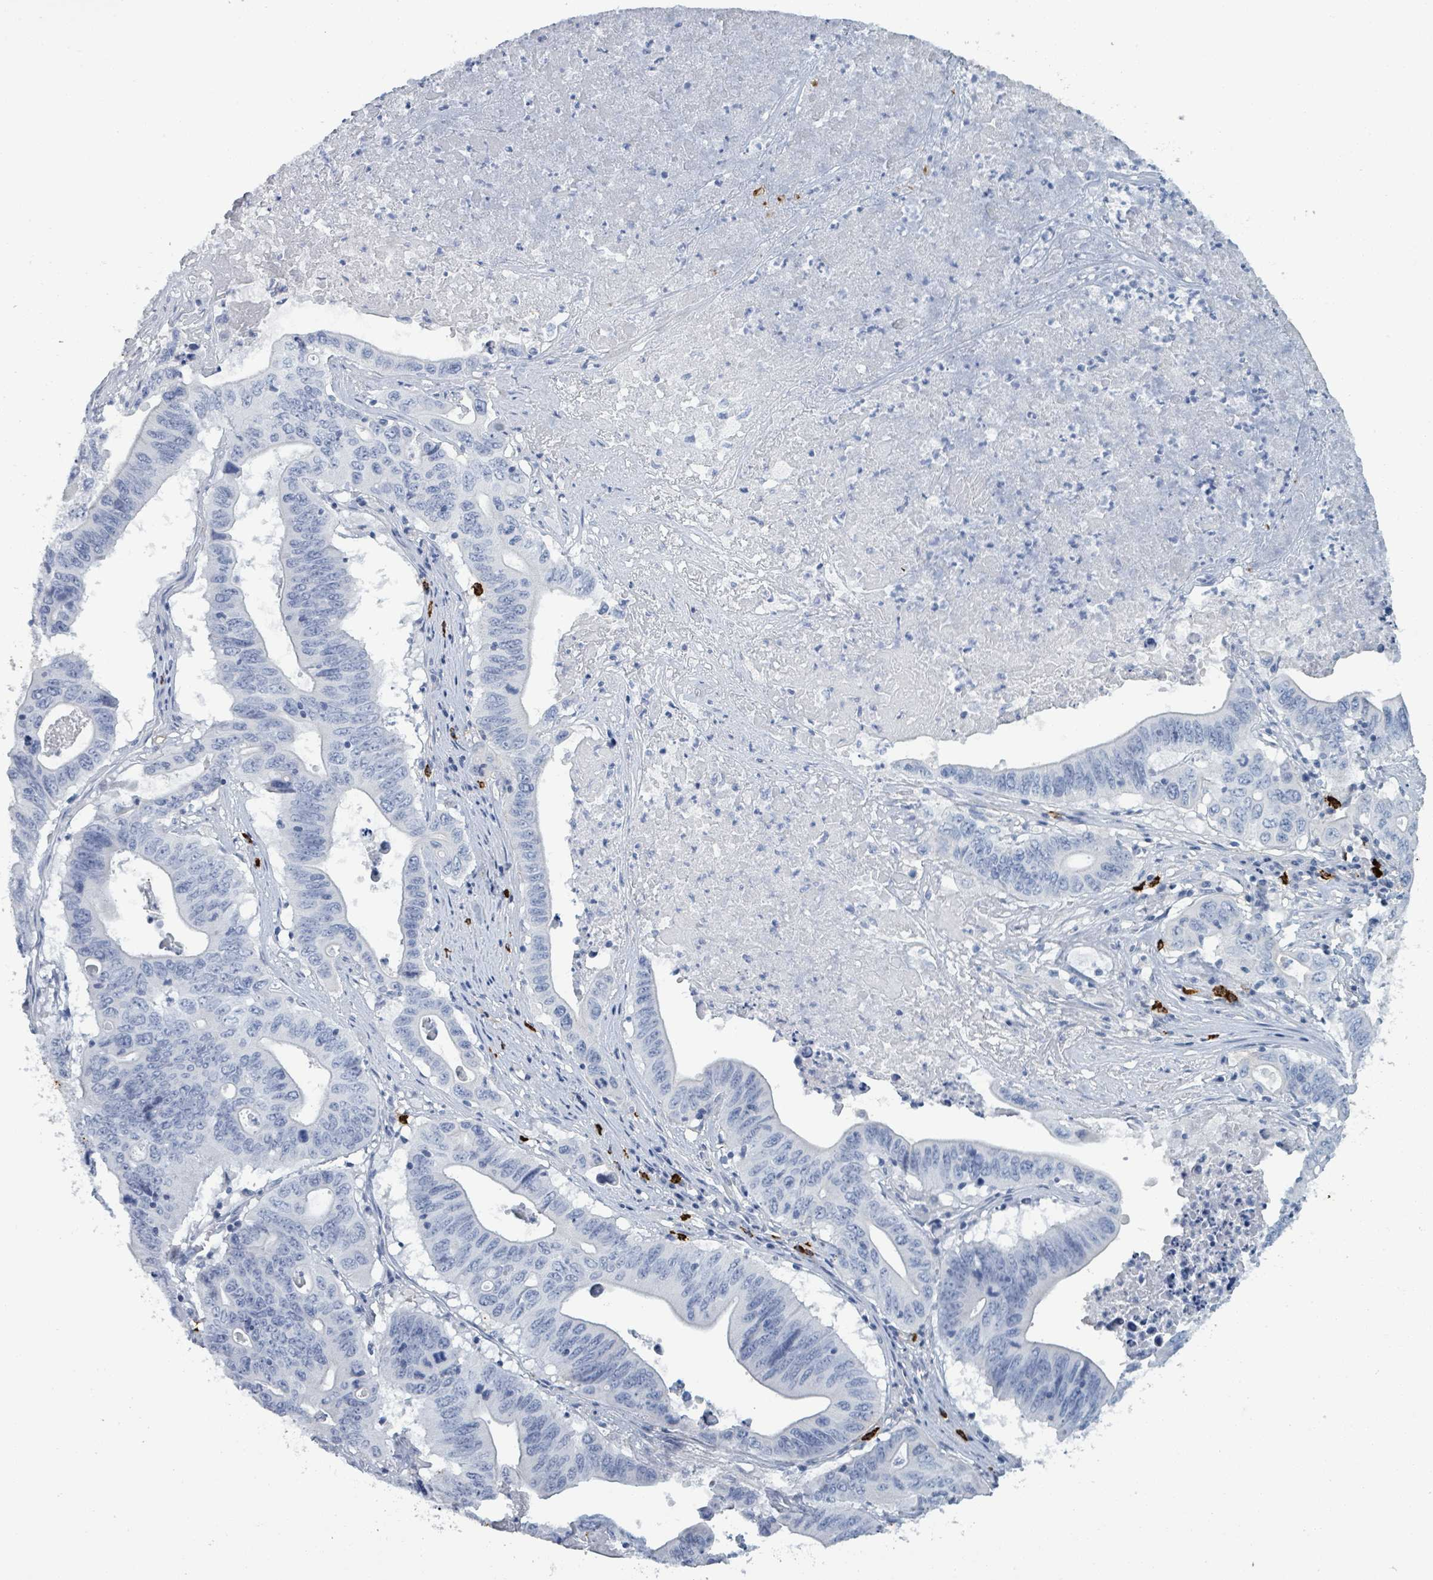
{"staining": {"intensity": "negative", "quantity": "none", "location": "none"}, "tissue": "lung cancer", "cell_type": "Tumor cells", "image_type": "cancer", "snomed": [{"axis": "morphology", "description": "Adenocarcinoma, NOS"}, {"axis": "topography", "description": "Lung"}], "caption": "Photomicrograph shows no protein positivity in tumor cells of lung cancer tissue.", "gene": "VPS13D", "patient": {"sex": "female", "age": 60}}